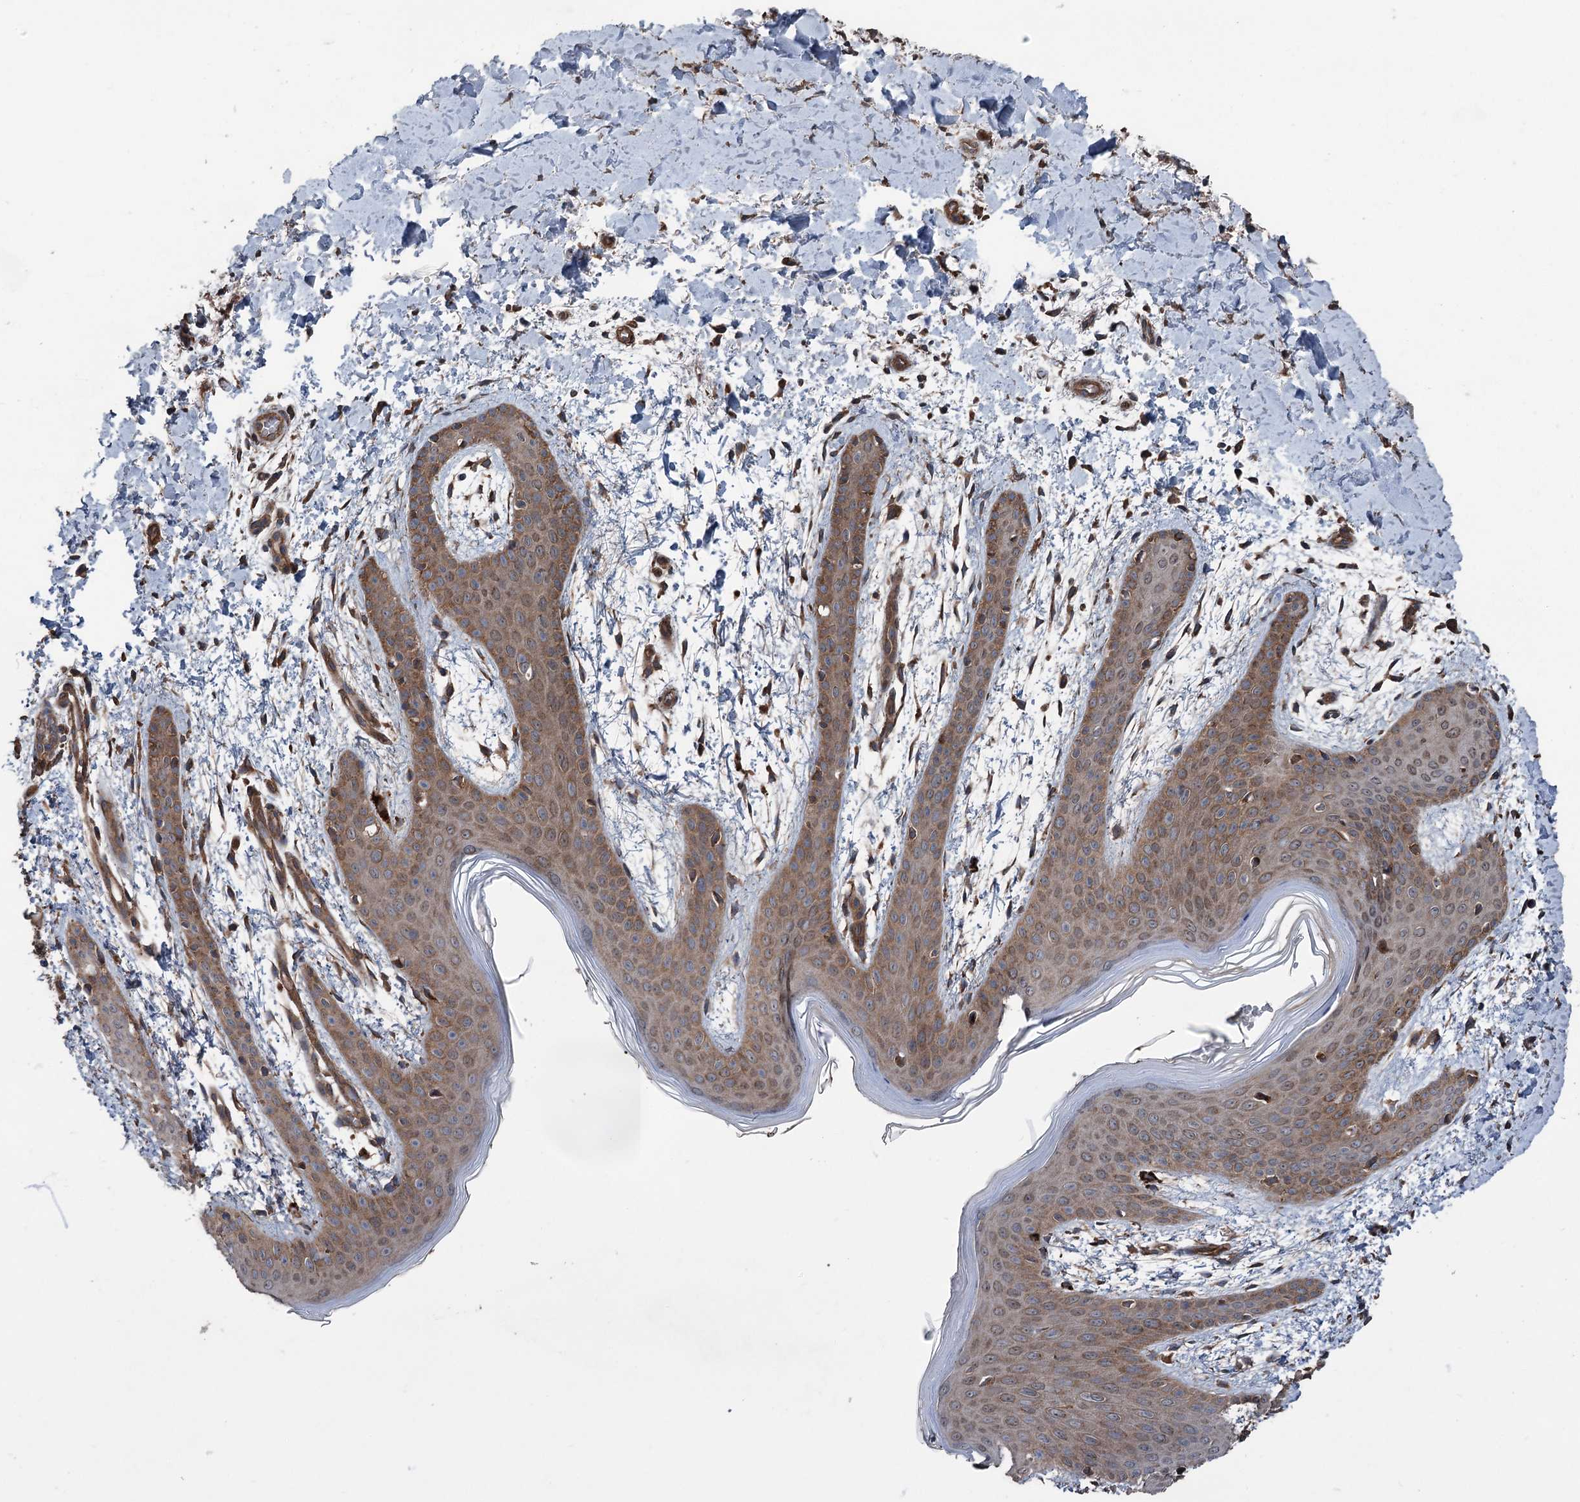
{"staining": {"intensity": "strong", "quantity": ">75%", "location": "cytoplasmic/membranous"}, "tissue": "skin", "cell_type": "Fibroblasts", "image_type": "normal", "snomed": [{"axis": "morphology", "description": "Normal tissue, NOS"}, {"axis": "topography", "description": "Skin"}], "caption": "DAB (3,3'-diaminobenzidine) immunohistochemical staining of normal skin displays strong cytoplasmic/membranous protein staining in approximately >75% of fibroblasts.", "gene": "RNF214", "patient": {"sex": "male", "age": 36}}